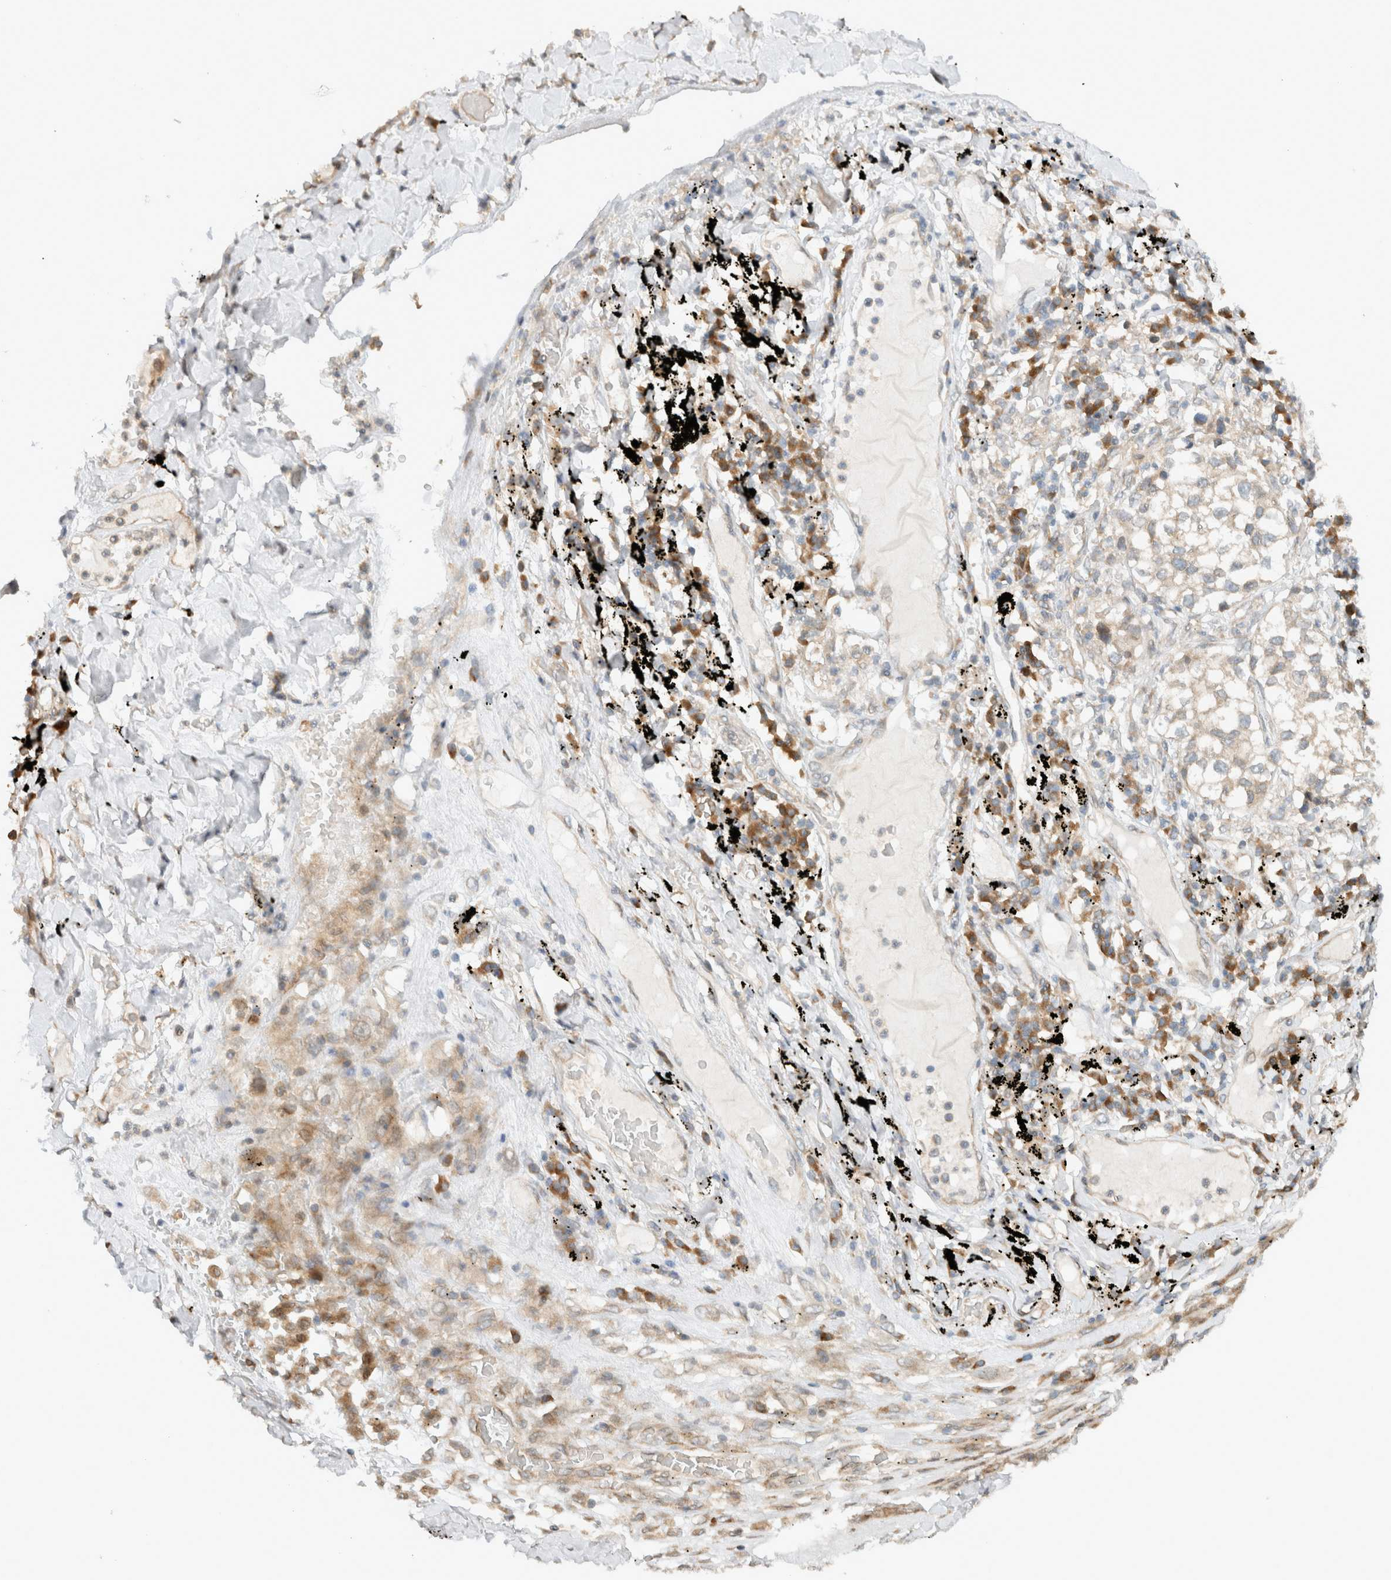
{"staining": {"intensity": "weak", "quantity": "<25%", "location": "cytoplasmic/membranous"}, "tissue": "lung cancer", "cell_type": "Tumor cells", "image_type": "cancer", "snomed": [{"axis": "morphology", "description": "Adenocarcinoma, NOS"}, {"axis": "topography", "description": "Lung"}], "caption": "There is no significant staining in tumor cells of lung cancer.", "gene": "ARFGEF2", "patient": {"sex": "male", "age": 63}}